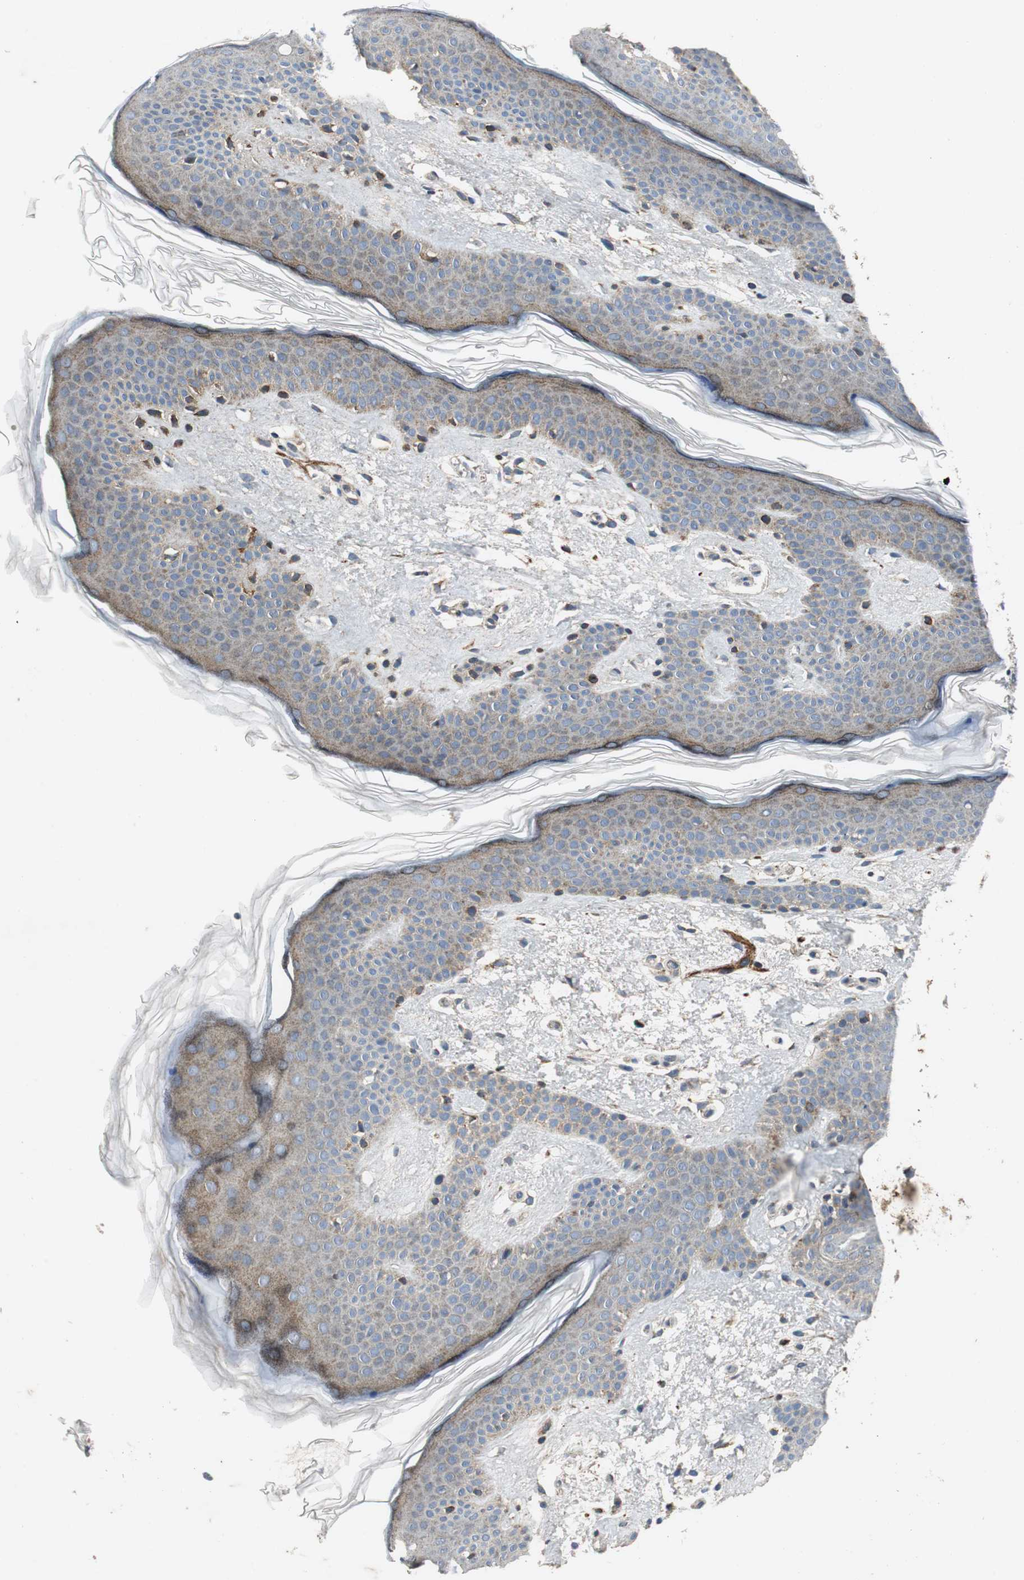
{"staining": {"intensity": "moderate", "quantity": ">75%", "location": "cytoplasmic/membranous"}, "tissue": "skin", "cell_type": "Fibroblasts", "image_type": "normal", "snomed": [{"axis": "morphology", "description": "Normal tissue, NOS"}, {"axis": "topography", "description": "Skin"}], "caption": "The photomicrograph exhibits staining of normal skin, revealing moderate cytoplasmic/membranous protein expression (brown color) within fibroblasts.", "gene": "ISCU", "patient": {"sex": "female", "age": 56}}